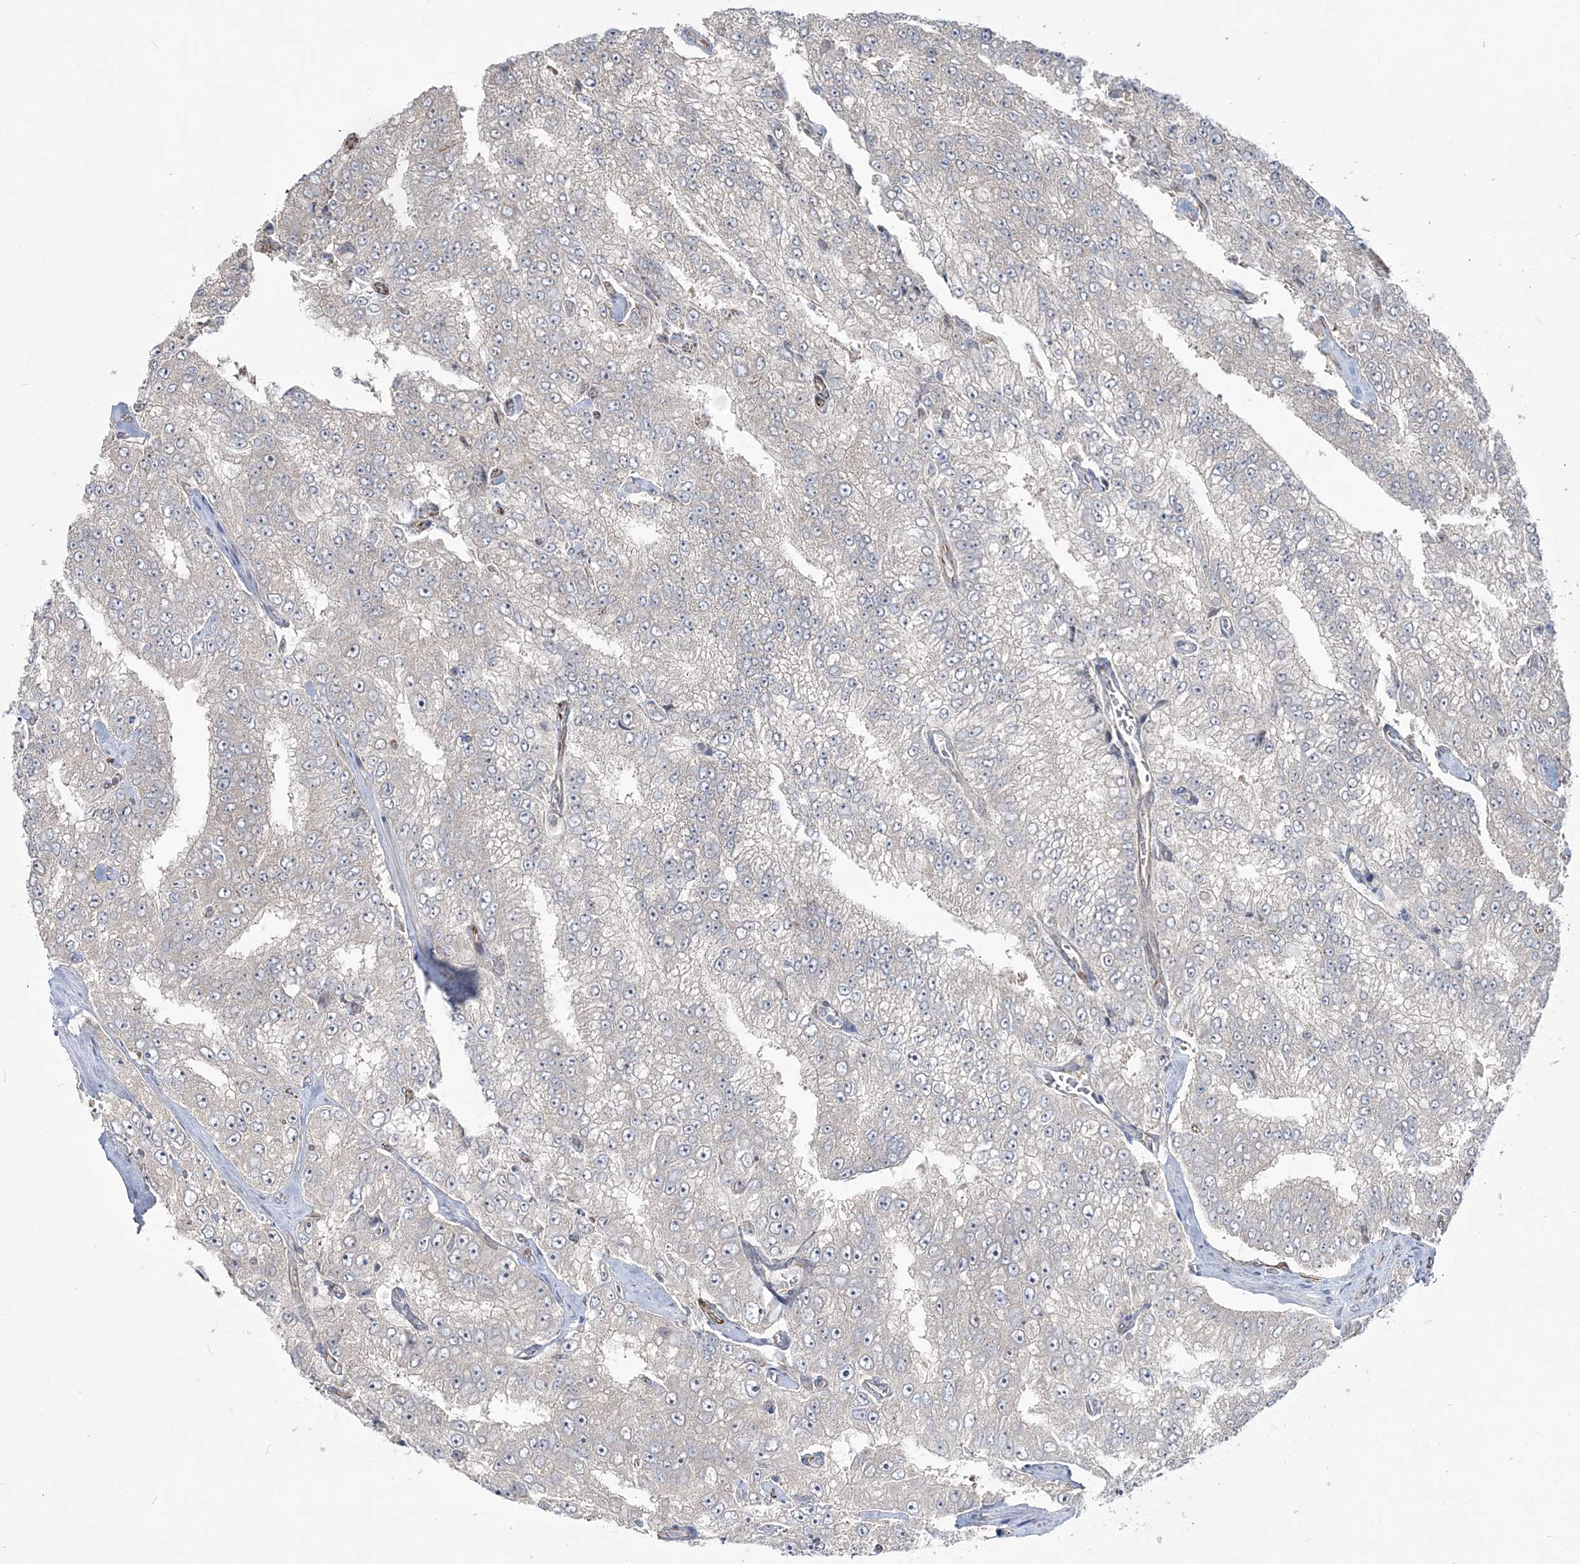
{"staining": {"intensity": "negative", "quantity": "none", "location": "none"}, "tissue": "prostate cancer", "cell_type": "Tumor cells", "image_type": "cancer", "snomed": [{"axis": "morphology", "description": "Adenocarcinoma, High grade"}, {"axis": "topography", "description": "Prostate"}], "caption": "The micrograph shows no significant expression in tumor cells of adenocarcinoma (high-grade) (prostate).", "gene": "DHX57", "patient": {"sex": "male", "age": 58}}